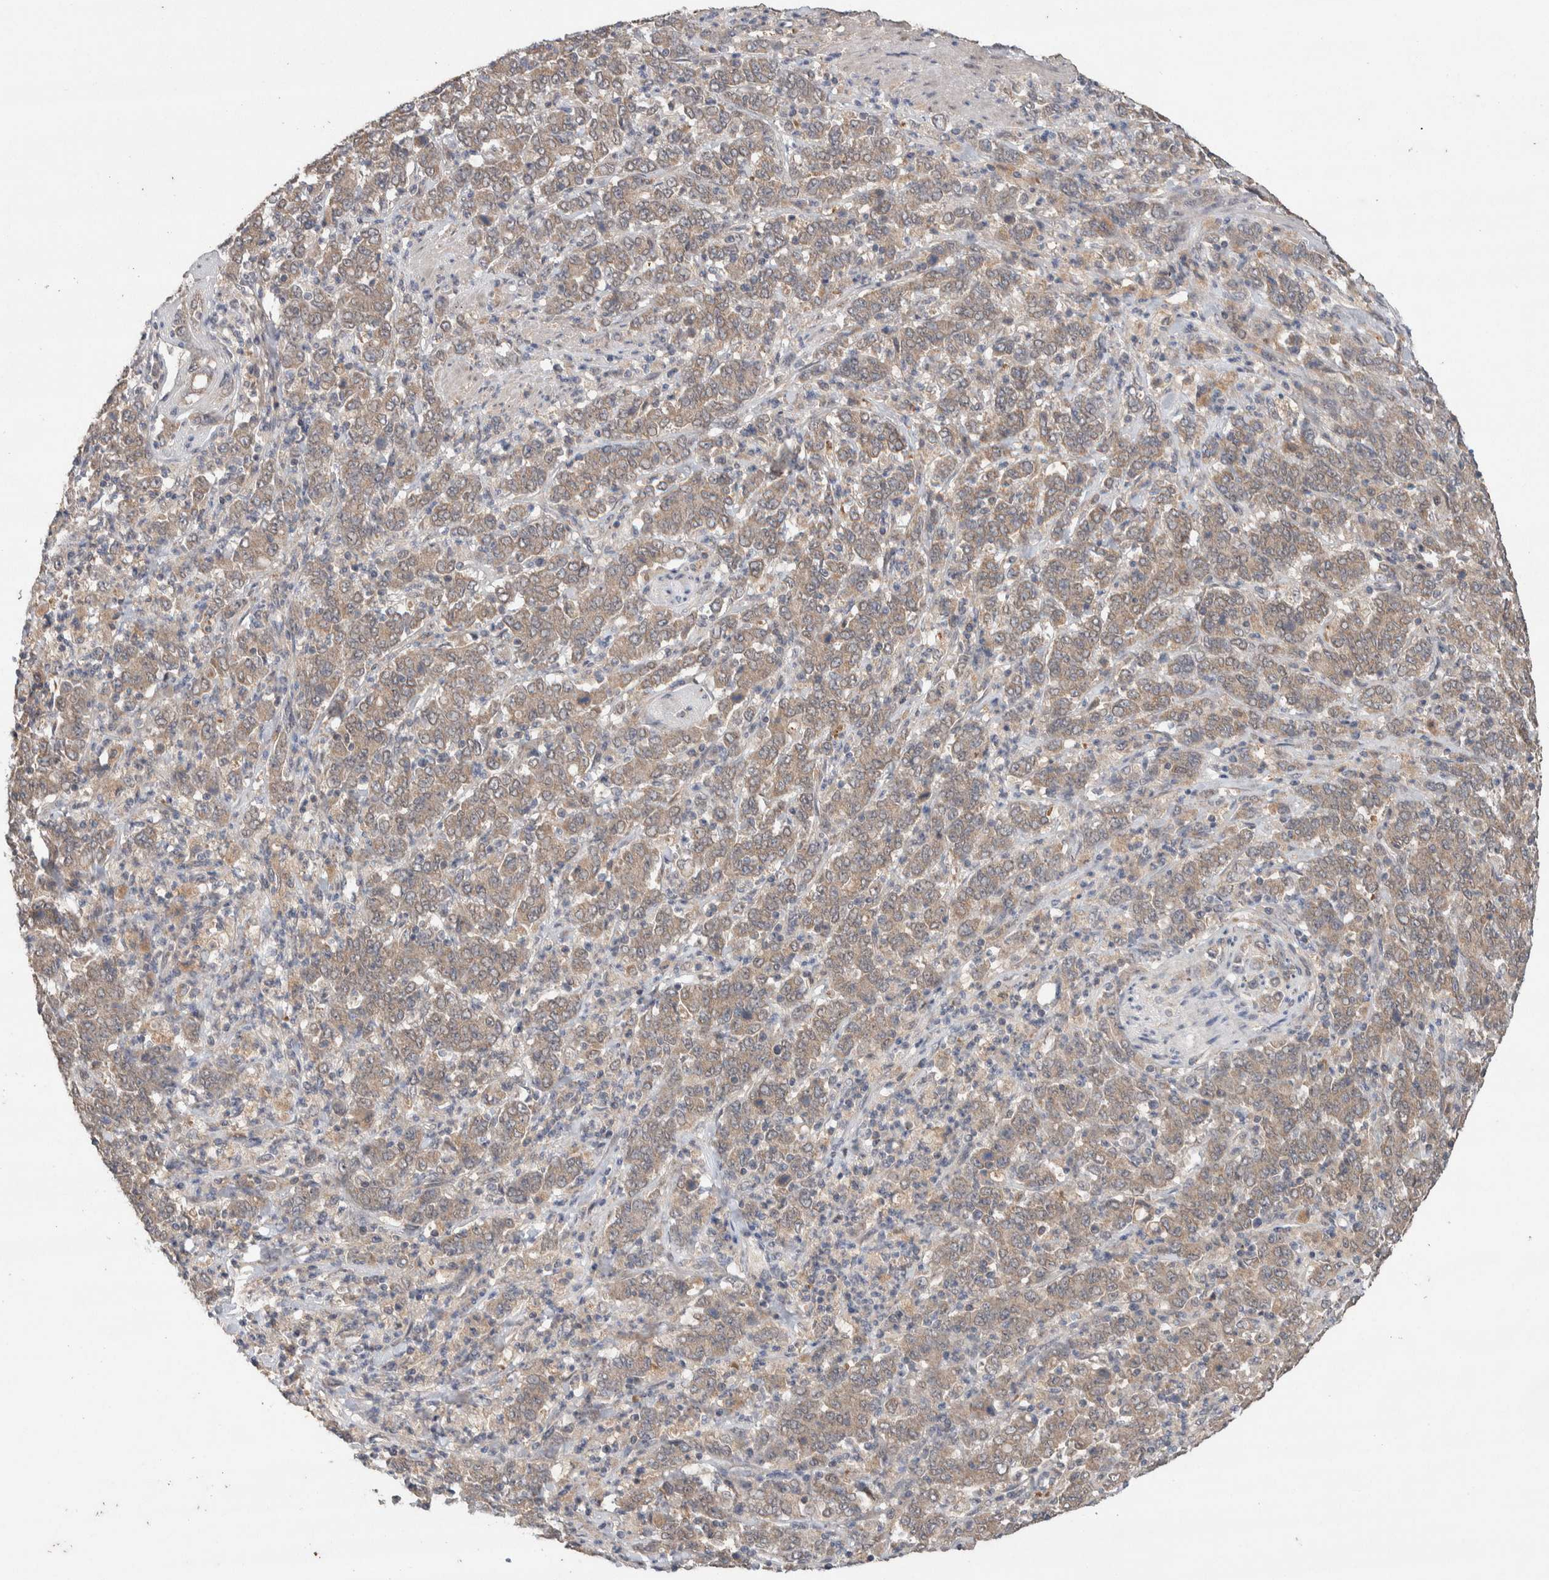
{"staining": {"intensity": "weak", "quantity": ">75%", "location": "cytoplasmic/membranous"}, "tissue": "stomach cancer", "cell_type": "Tumor cells", "image_type": "cancer", "snomed": [{"axis": "morphology", "description": "Adenocarcinoma, NOS"}, {"axis": "topography", "description": "Stomach, lower"}], "caption": "Protein staining displays weak cytoplasmic/membranous expression in about >75% of tumor cells in adenocarcinoma (stomach).", "gene": "KCNJ5", "patient": {"sex": "female", "age": 71}}